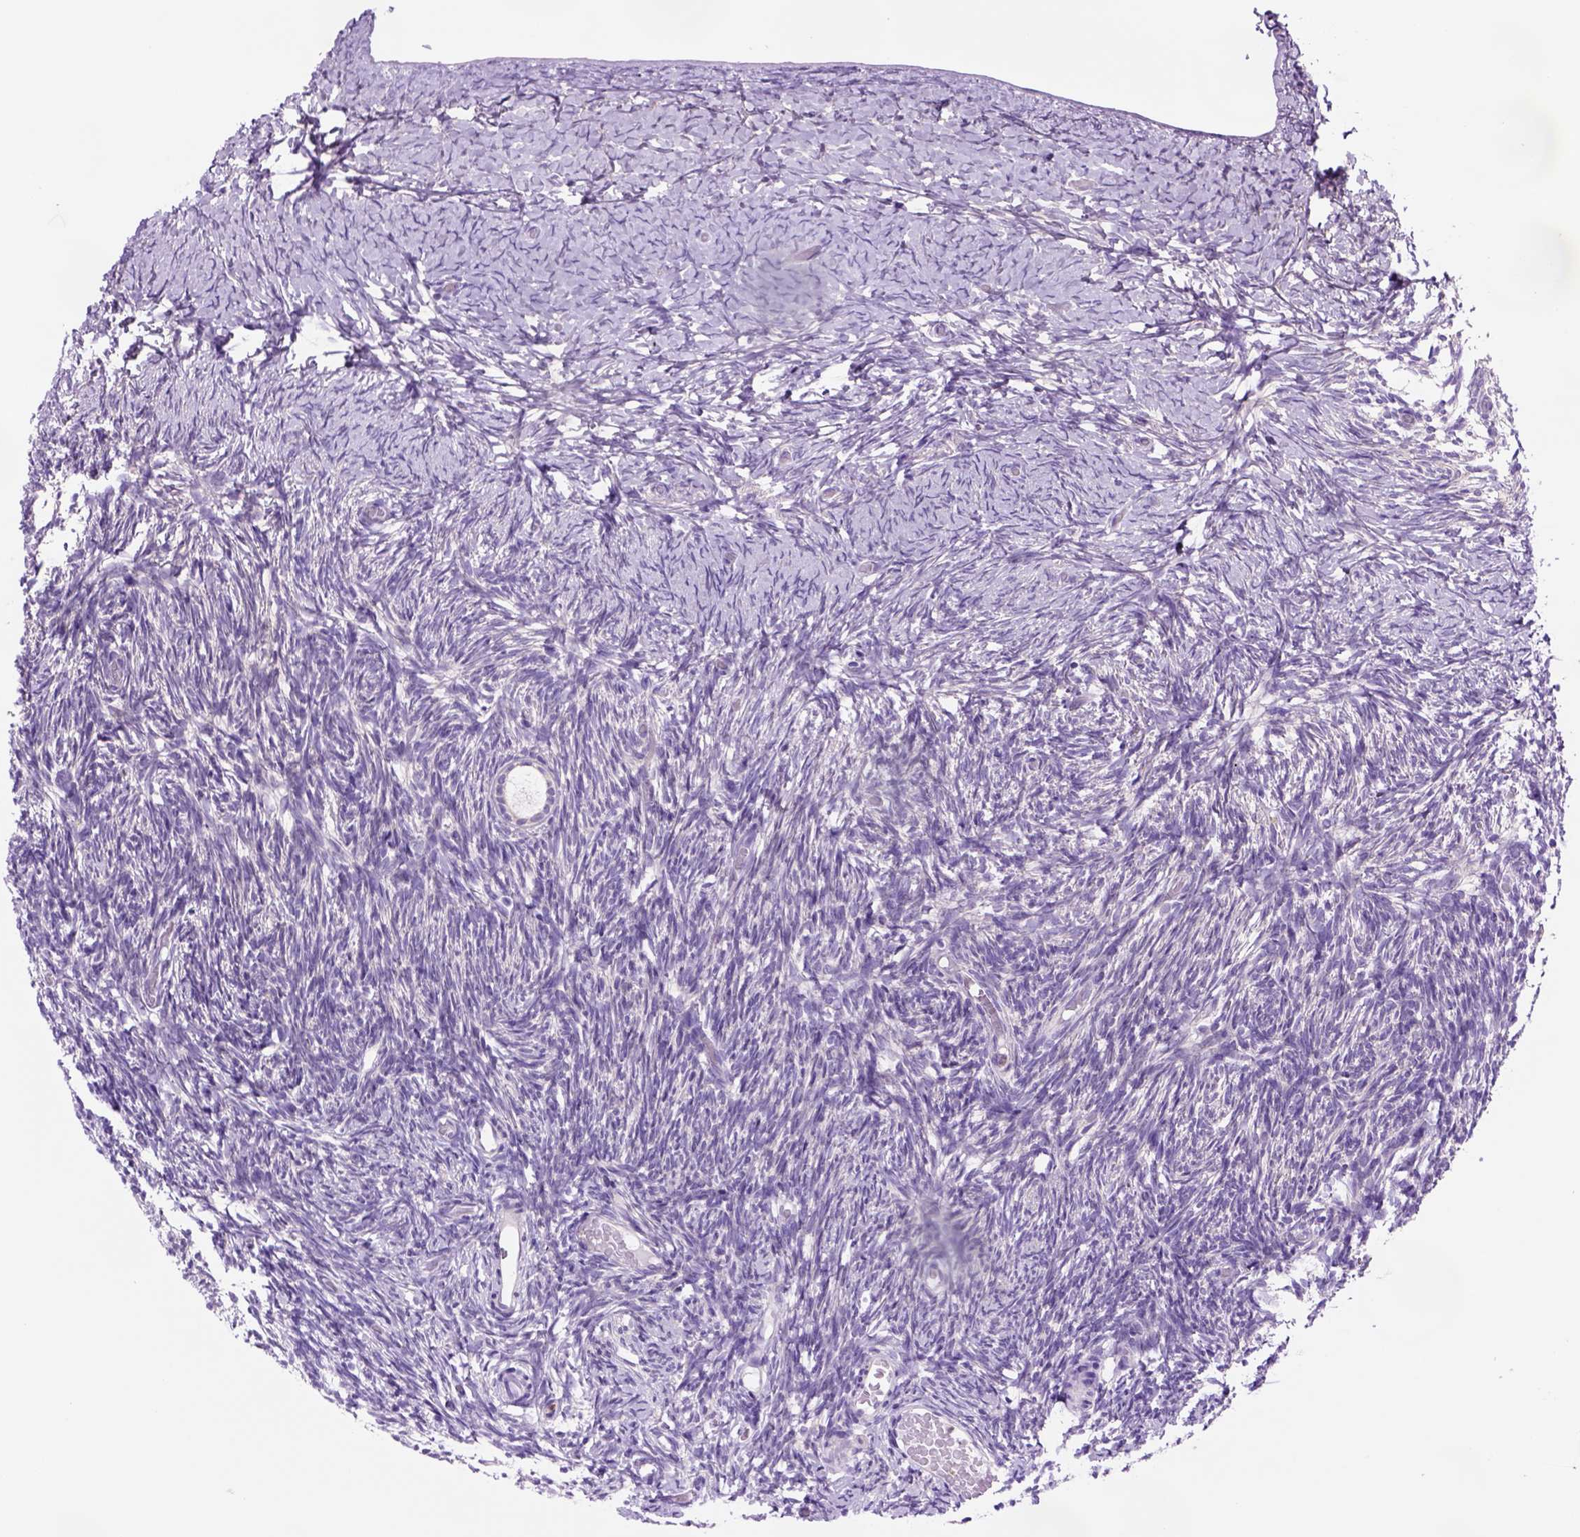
{"staining": {"intensity": "negative", "quantity": "none", "location": "none"}, "tissue": "ovary", "cell_type": "Follicle cells", "image_type": "normal", "snomed": [{"axis": "morphology", "description": "Normal tissue, NOS"}, {"axis": "topography", "description": "Ovary"}], "caption": "This is a micrograph of immunohistochemistry (IHC) staining of normal ovary, which shows no positivity in follicle cells.", "gene": "PIAS3", "patient": {"sex": "female", "age": 39}}